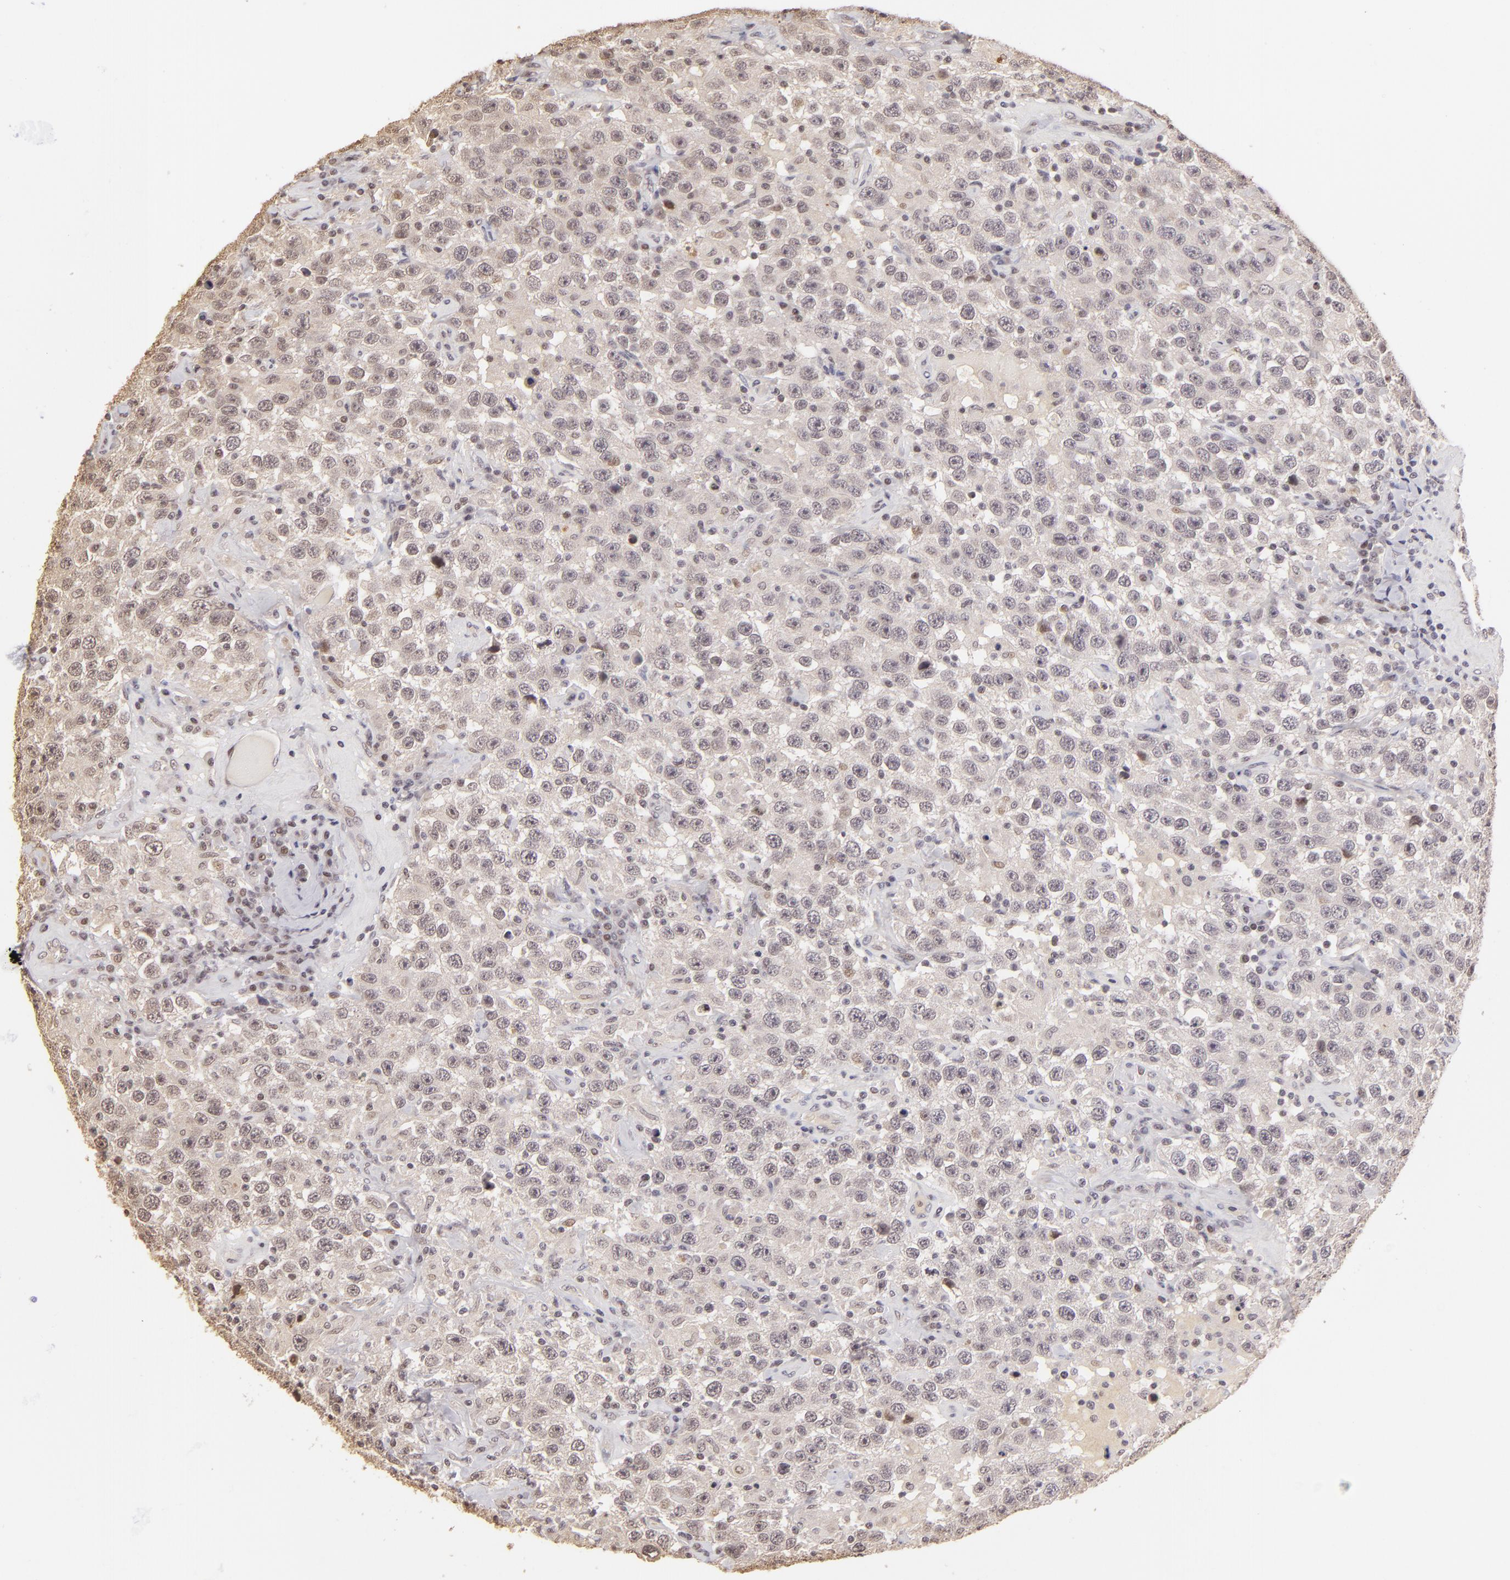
{"staining": {"intensity": "weak", "quantity": "<25%", "location": "nuclear"}, "tissue": "testis cancer", "cell_type": "Tumor cells", "image_type": "cancer", "snomed": [{"axis": "morphology", "description": "Seminoma, NOS"}, {"axis": "topography", "description": "Testis"}], "caption": "This is an immunohistochemistry (IHC) histopathology image of testis seminoma. There is no staining in tumor cells.", "gene": "RARB", "patient": {"sex": "male", "age": 41}}